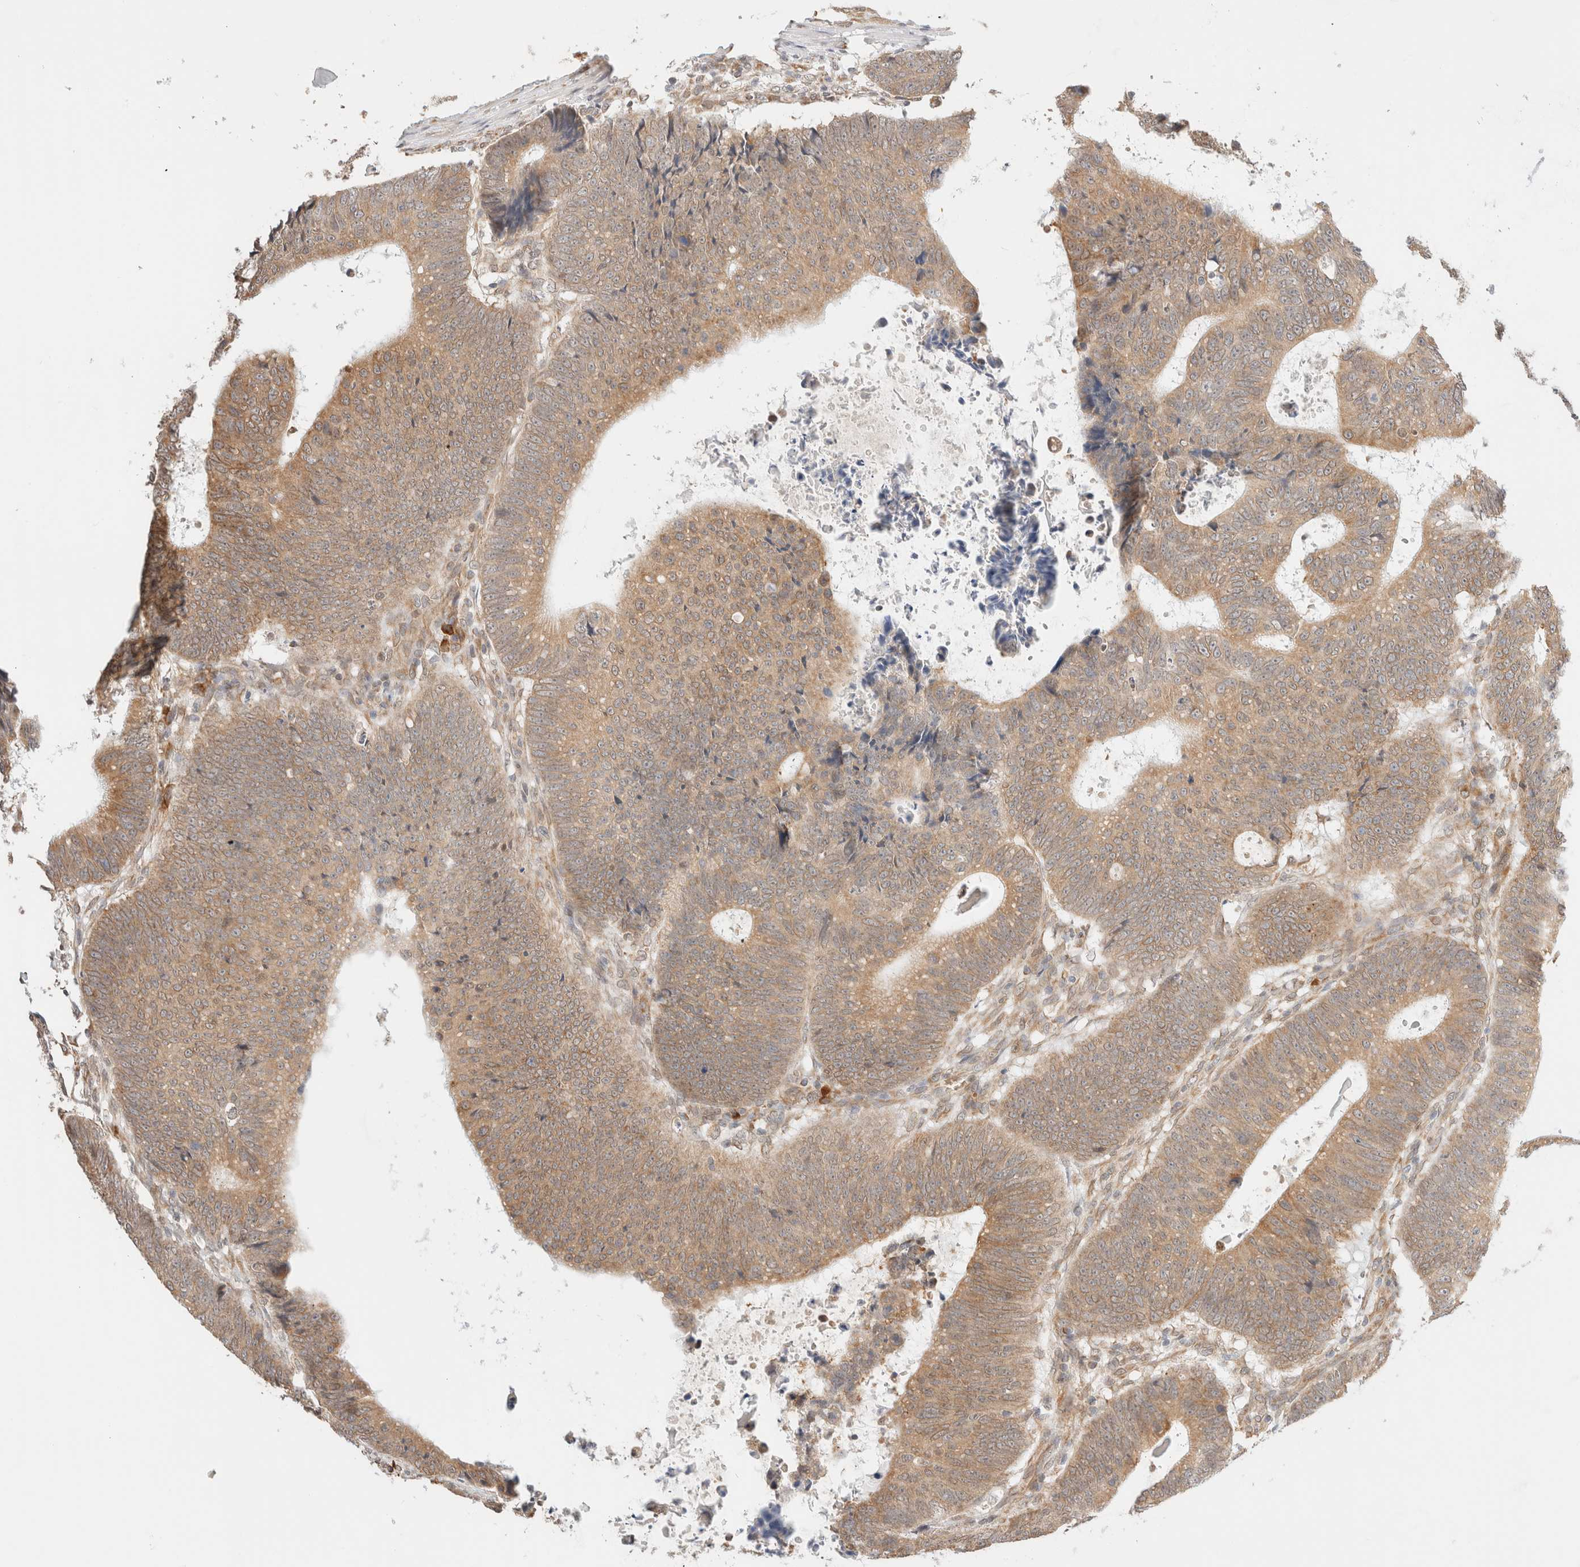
{"staining": {"intensity": "weak", "quantity": ">75%", "location": "cytoplasmic/membranous"}, "tissue": "colorectal cancer", "cell_type": "Tumor cells", "image_type": "cancer", "snomed": [{"axis": "morphology", "description": "Adenocarcinoma, NOS"}, {"axis": "topography", "description": "Colon"}], "caption": "Adenocarcinoma (colorectal) stained with a protein marker displays weak staining in tumor cells.", "gene": "SYVN1", "patient": {"sex": "male", "age": 56}}